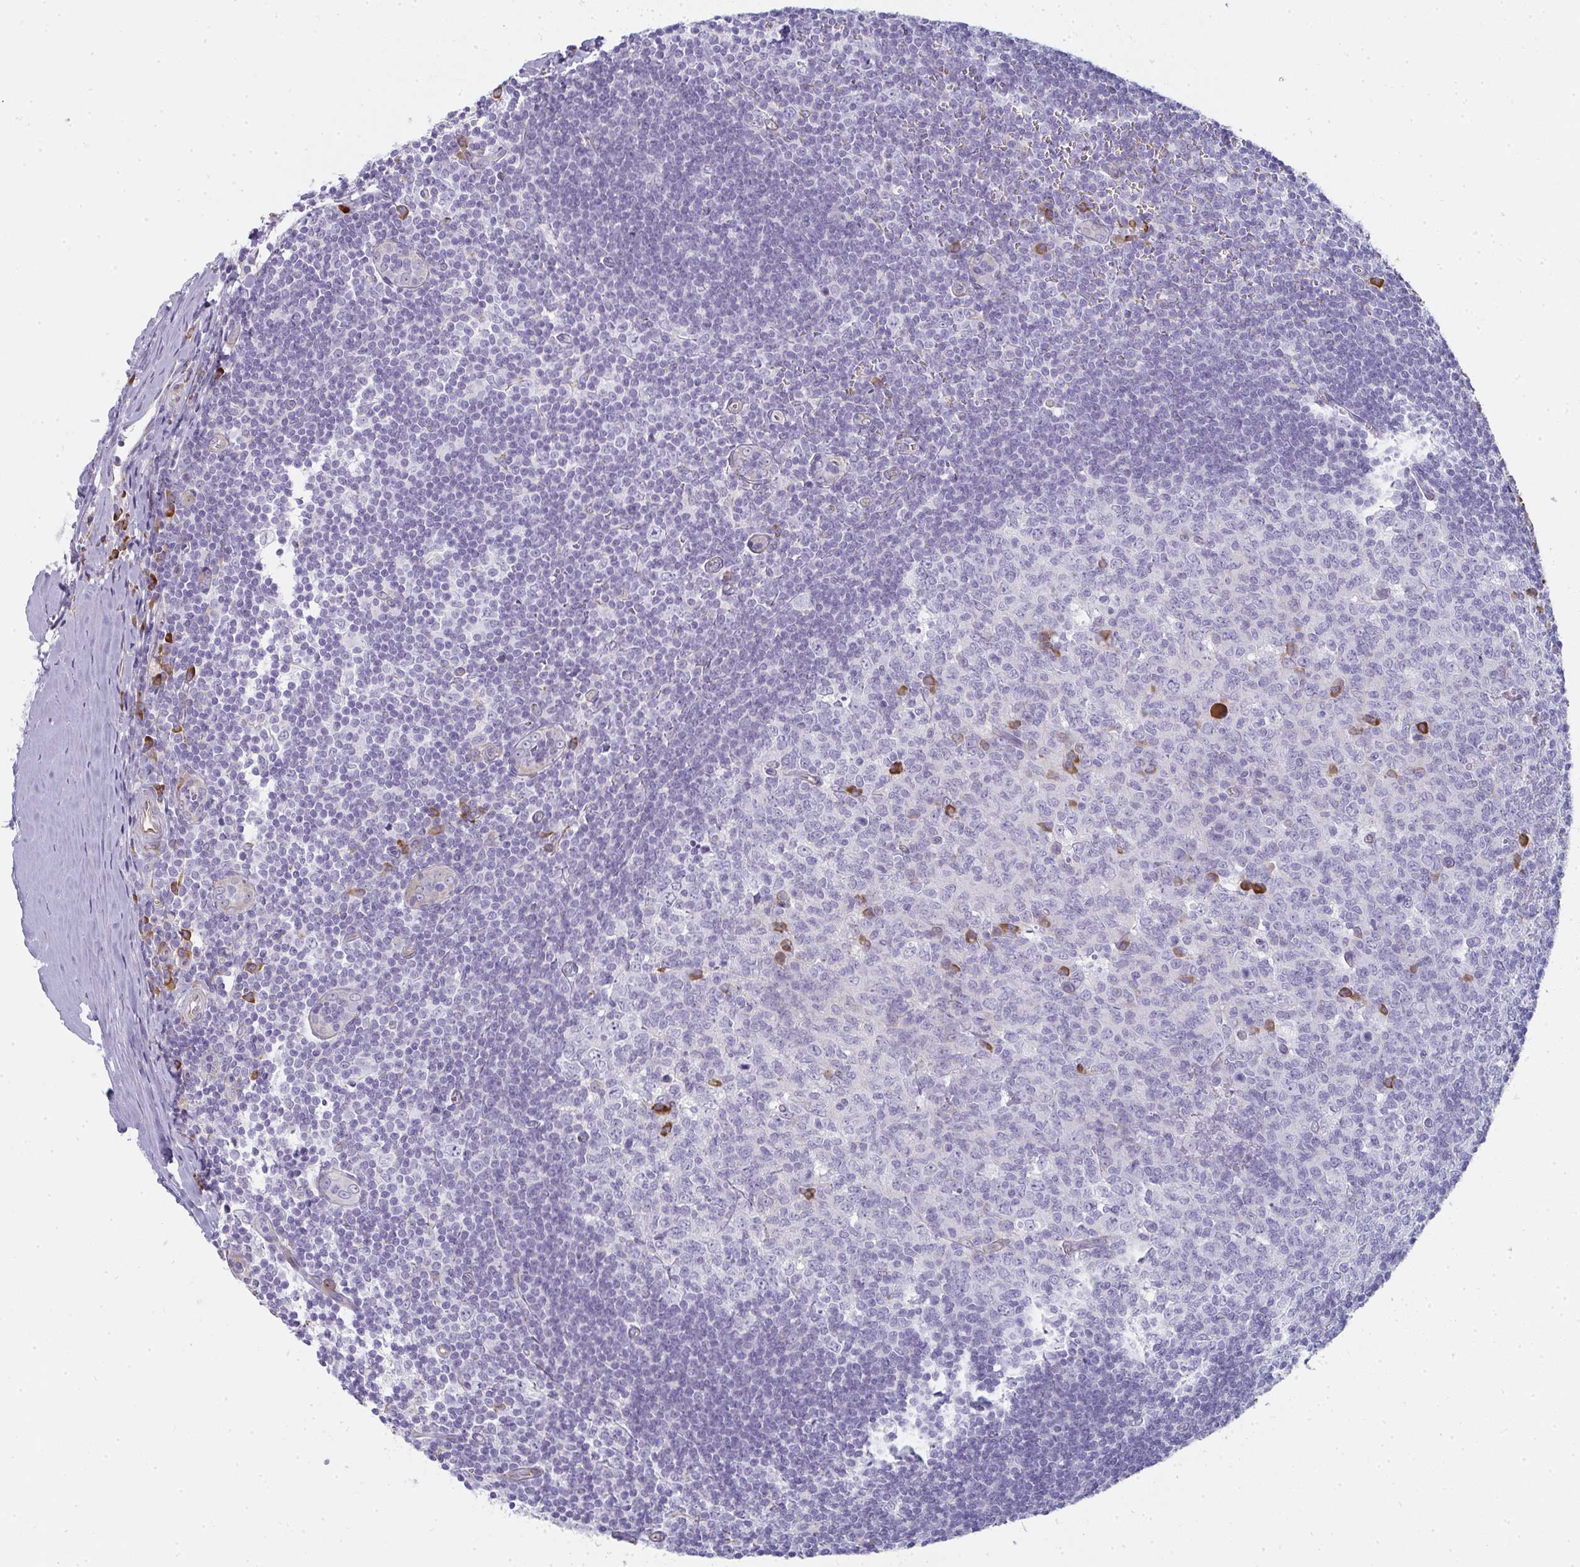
{"staining": {"intensity": "strong", "quantity": "<25%", "location": "cytoplasmic/membranous"}, "tissue": "tonsil", "cell_type": "Germinal center cells", "image_type": "normal", "snomed": [{"axis": "morphology", "description": "Normal tissue, NOS"}, {"axis": "topography", "description": "Tonsil"}], "caption": "This is a micrograph of immunohistochemistry staining of normal tonsil, which shows strong expression in the cytoplasmic/membranous of germinal center cells.", "gene": "SHROOM1", "patient": {"sex": "male", "age": 27}}